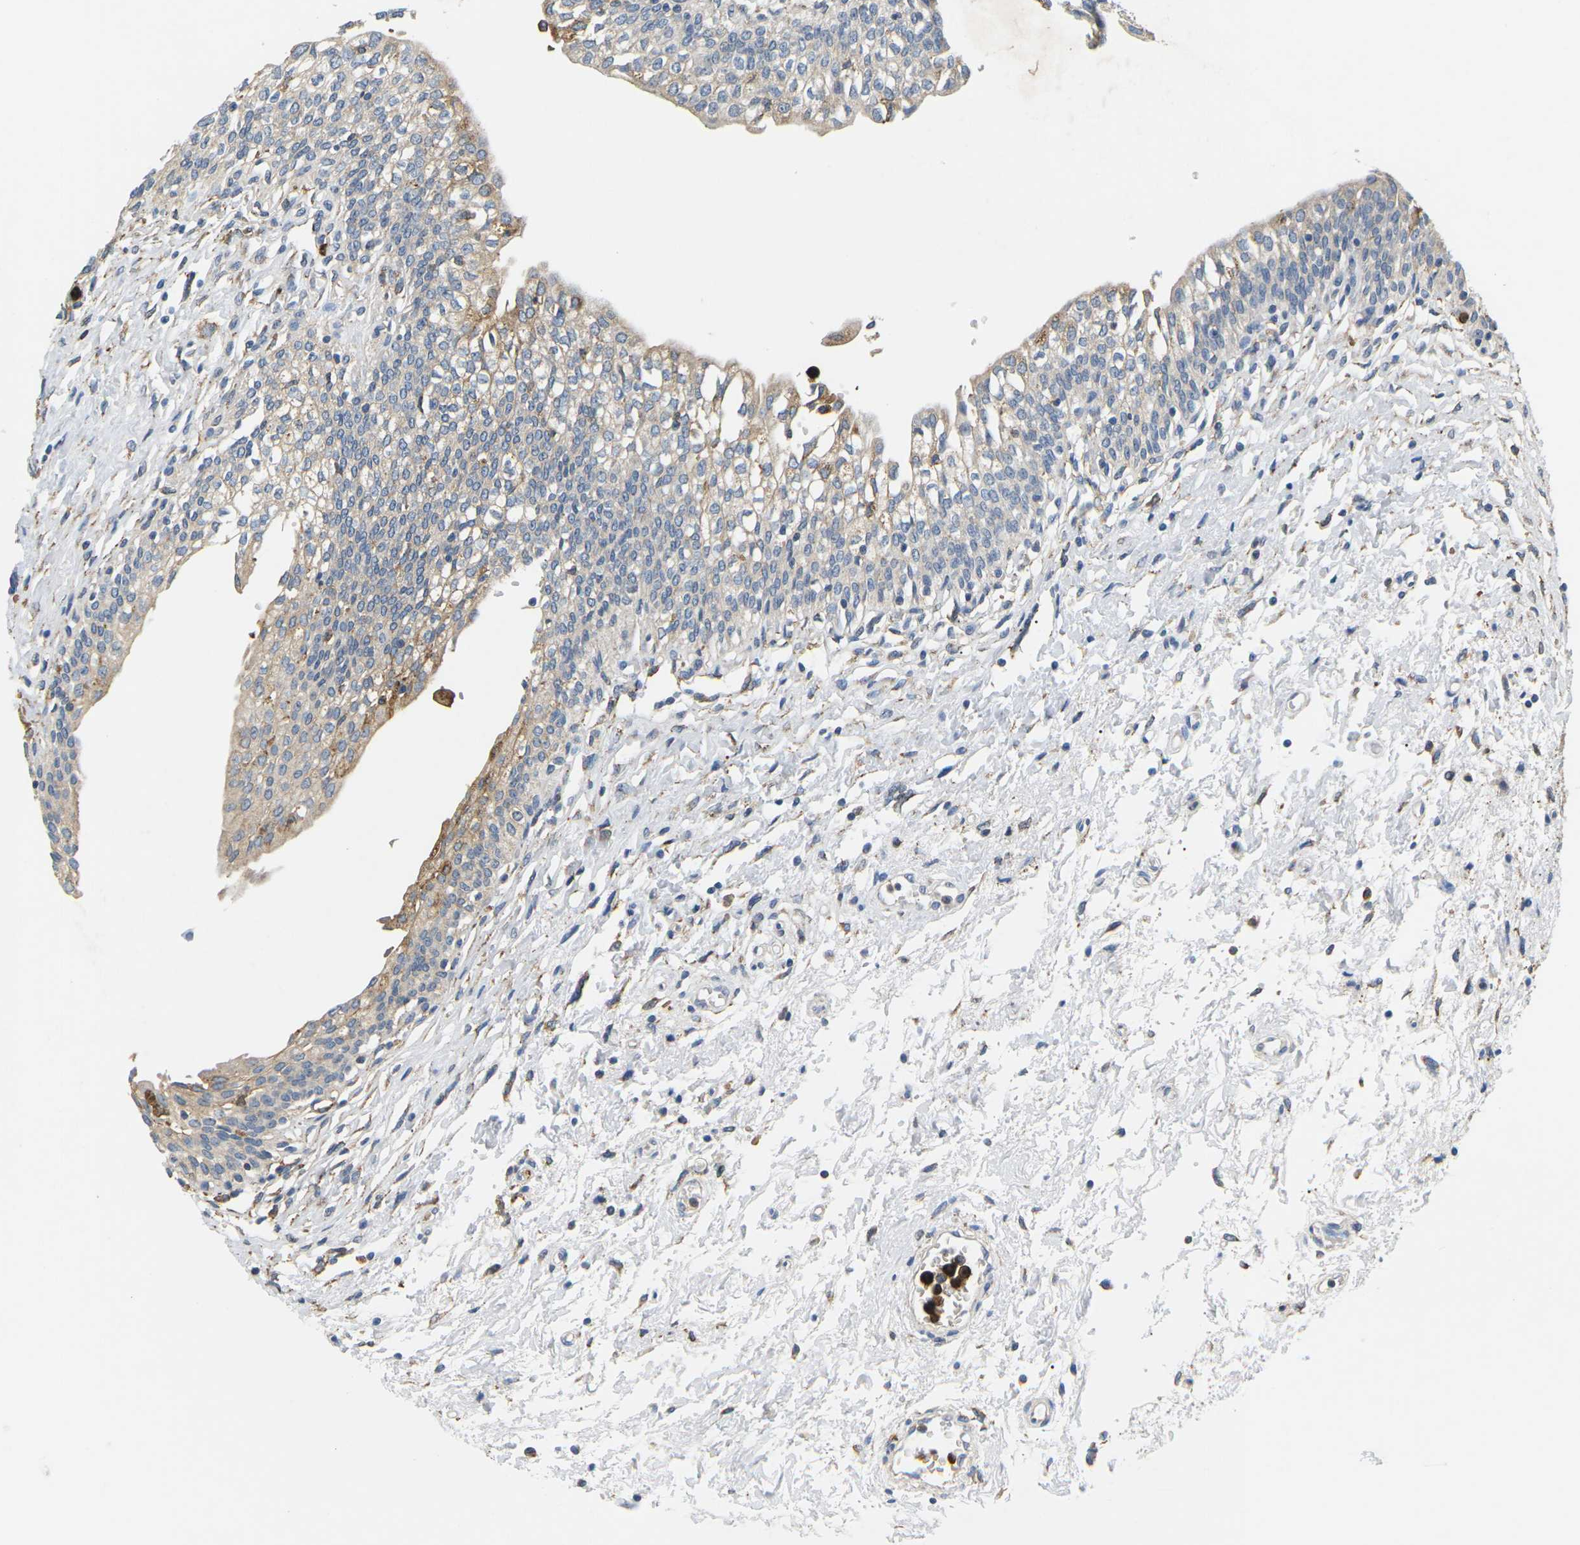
{"staining": {"intensity": "weak", "quantity": "<25%", "location": "cytoplasmic/membranous"}, "tissue": "urinary bladder", "cell_type": "Urothelial cells", "image_type": "normal", "snomed": [{"axis": "morphology", "description": "Normal tissue, NOS"}, {"axis": "topography", "description": "Urinary bladder"}], "caption": "DAB (3,3'-diaminobenzidine) immunohistochemical staining of benign human urinary bladder displays no significant staining in urothelial cells. (Immunohistochemistry, brightfield microscopy, high magnification).", "gene": "ADM", "patient": {"sex": "male", "age": 55}}